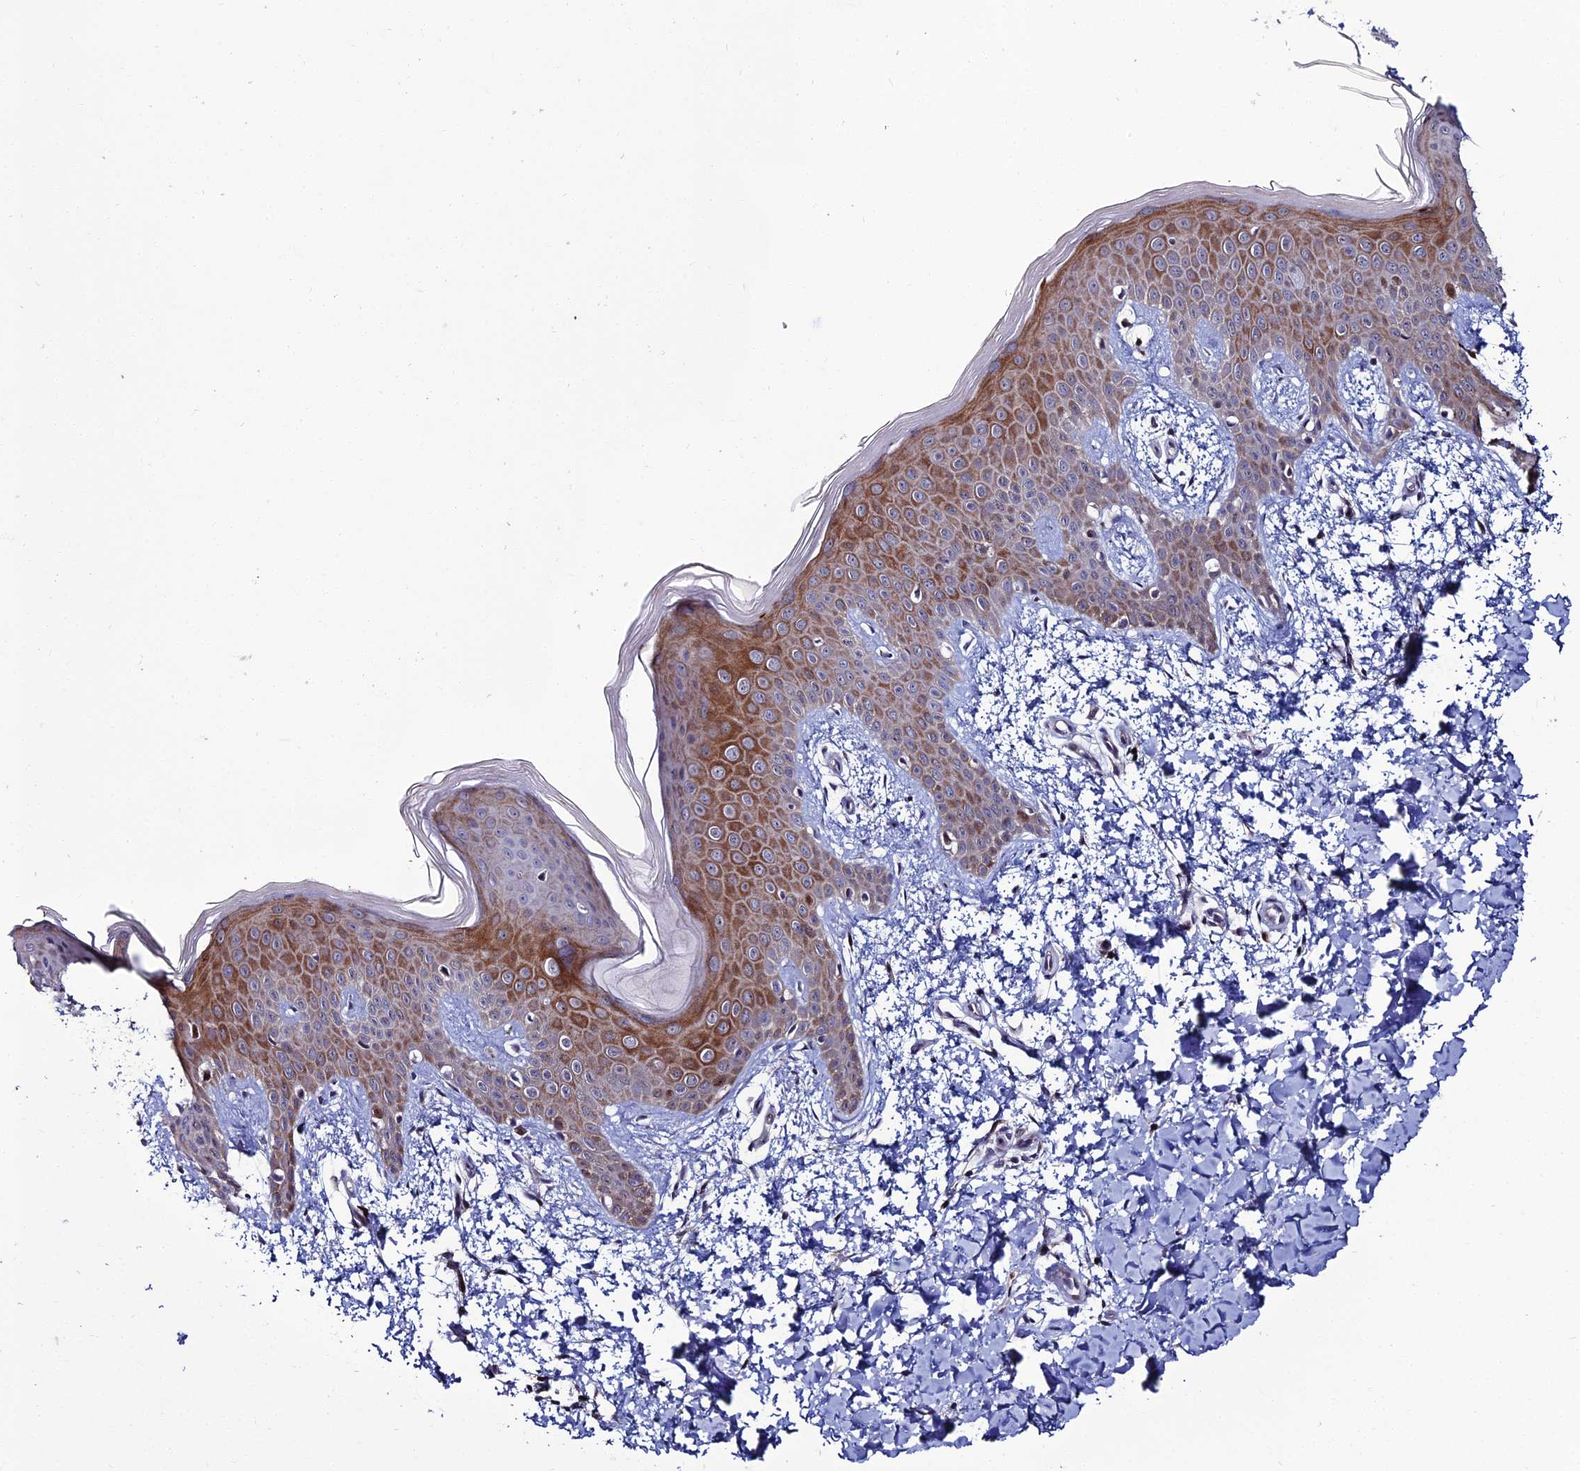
{"staining": {"intensity": "weak", "quantity": "25%-75%", "location": "nuclear"}, "tissue": "skin", "cell_type": "Fibroblasts", "image_type": "normal", "snomed": [{"axis": "morphology", "description": "Normal tissue, NOS"}, {"axis": "topography", "description": "Skin"}], "caption": "High-power microscopy captured an immunohistochemistry (IHC) micrograph of unremarkable skin, revealing weak nuclear positivity in about 25%-75% of fibroblasts. The staining is performed using DAB brown chromogen to label protein expression. The nuclei are counter-stained blue using hematoxylin.", "gene": "TAF9B", "patient": {"sex": "male", "age": 36}}